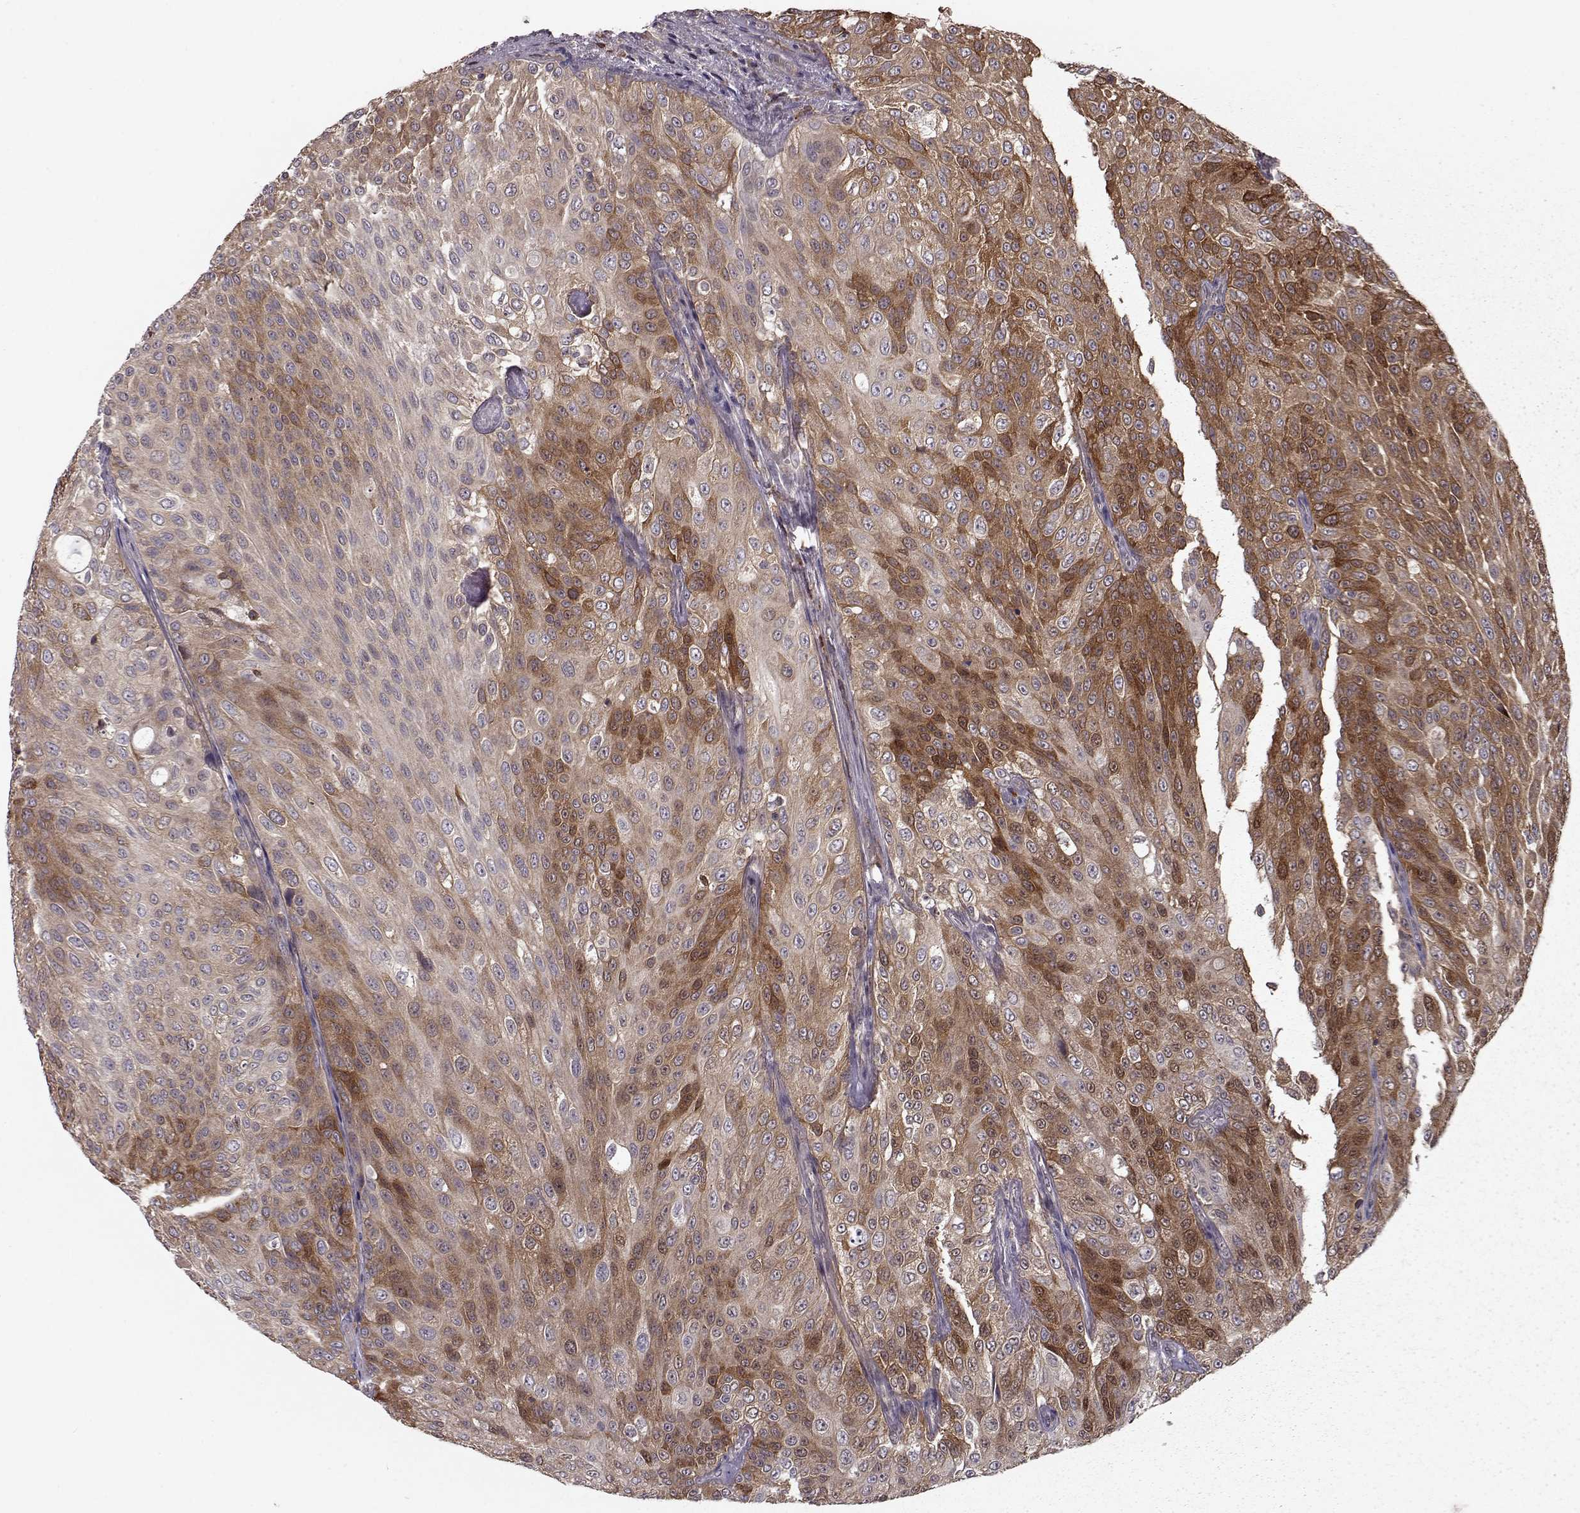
{"staining": {"intensity": "strong", "quantity": "25%-75%", "location": "cytoplasmic/membranous,nuclear"}, "tissue": "urothelial cancer", "cell_type": "Tumor cells", "image_type": "cancer", "snomed": [{"axis": "morphology", "description": "Urothelial carcinoma, Low grade"}, {"axis": "topography", "description": "Ureter, NOS"}, {"axis": "topography", "description": "Urinary bladder"}], "caption": "Strong cytoplasmic/membranous and nuclear positivity is present in about 25%-75% of tumor cells in urothelial cancer.", "gene": "RANBP1", "patient": {"sex": "male", "age": 78}}